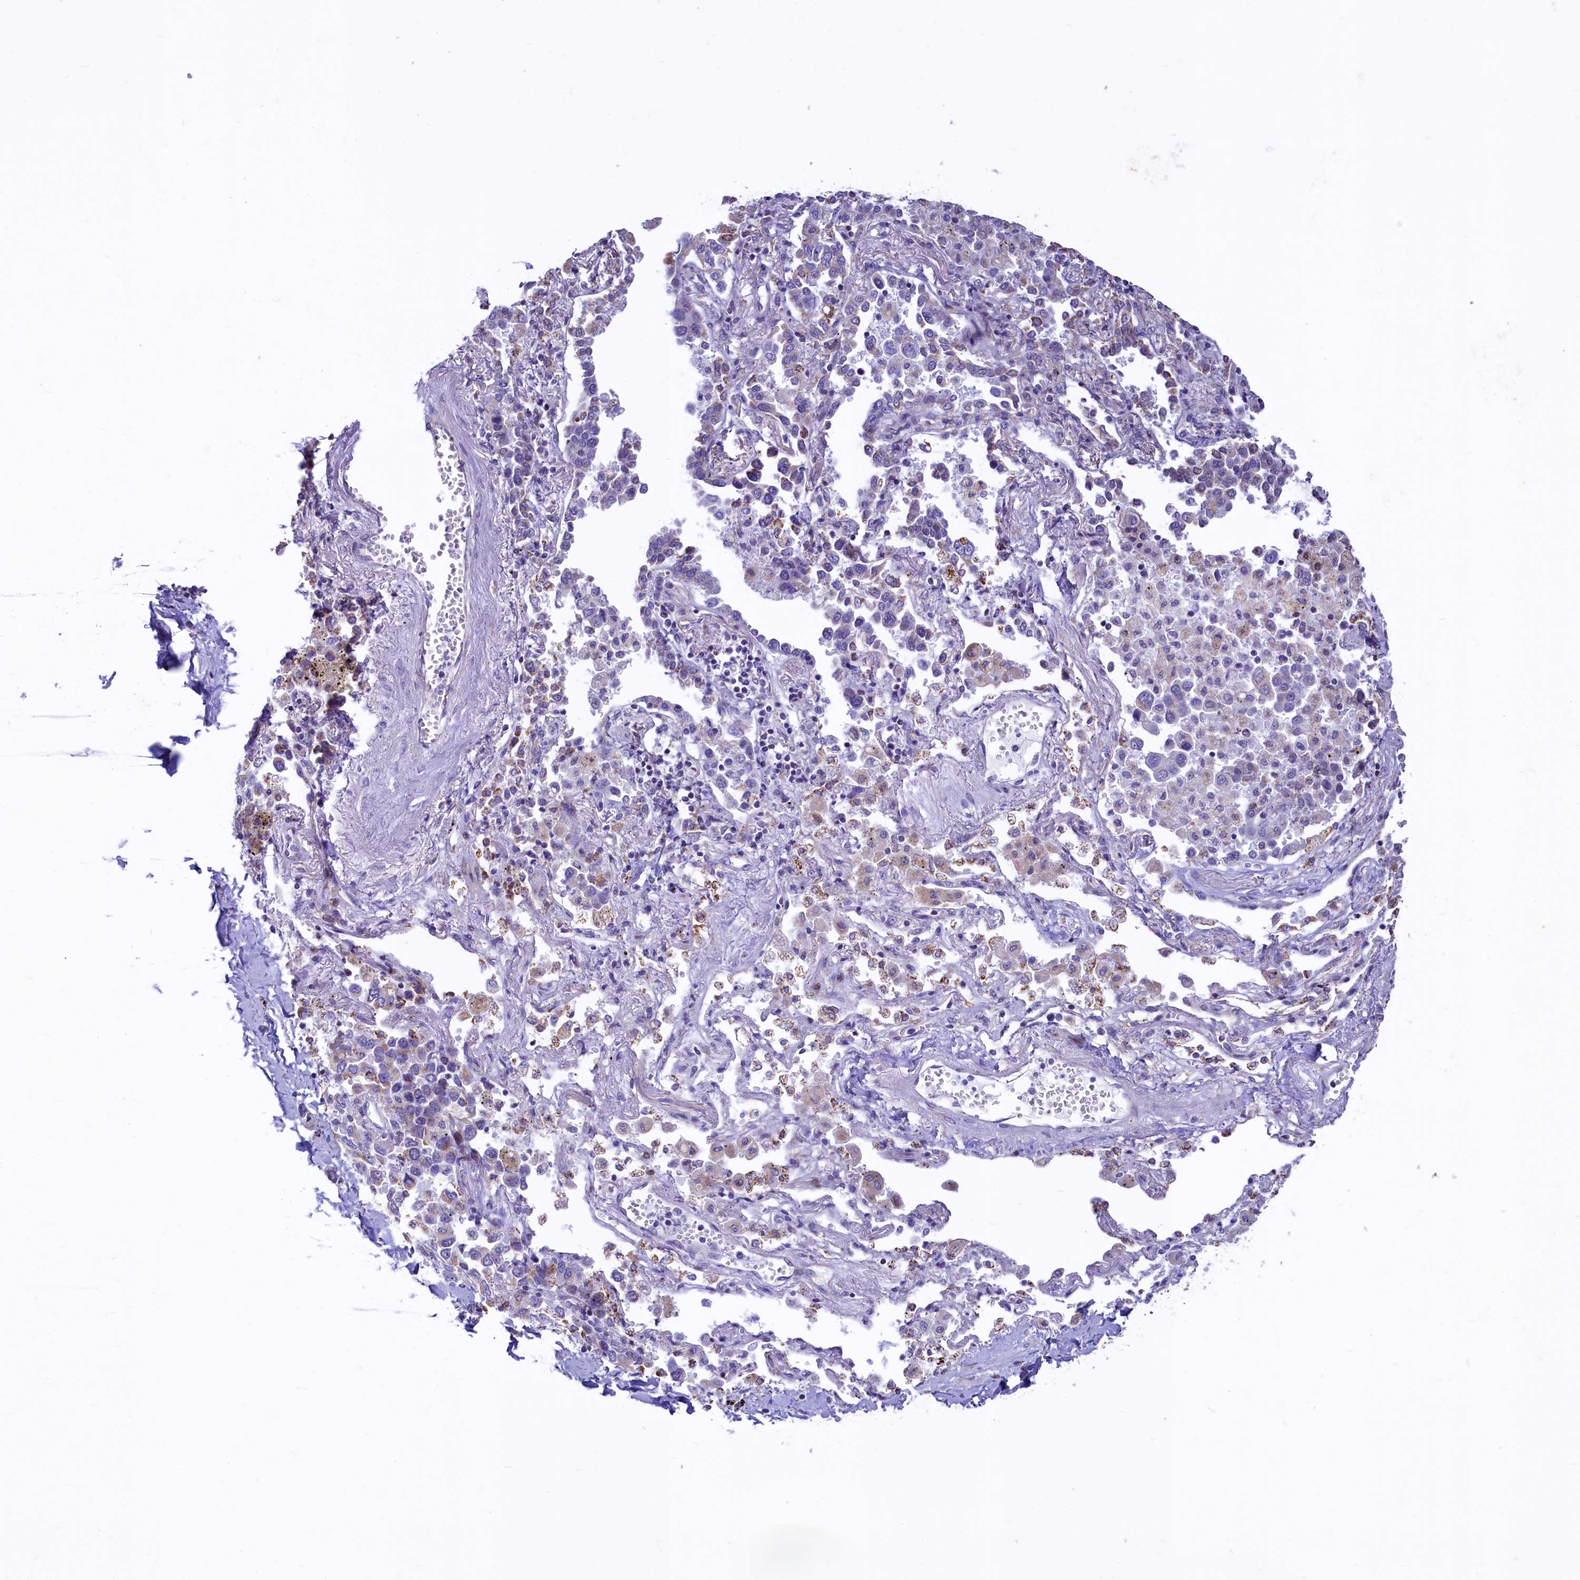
{"staining": {"intensity": "weak", "quantity": "<25%", "location": "cytoplasmic/membranous"}, "tissue": "lung cancer", "cell_type": "Tumor cells", "image_type": "cancer", "snomed": [{"axis": "morphology", "description": "Adenocarcinoma, NOS"}, {"axis": "topography", "description": "Lung"}], "caption": "Adenocarcinoma (lung) was stained to show a protein in brown. There is no significant staining in tumor cells.", "gene": "VWCE", "patient": {"sex": "male", "age": 67}}